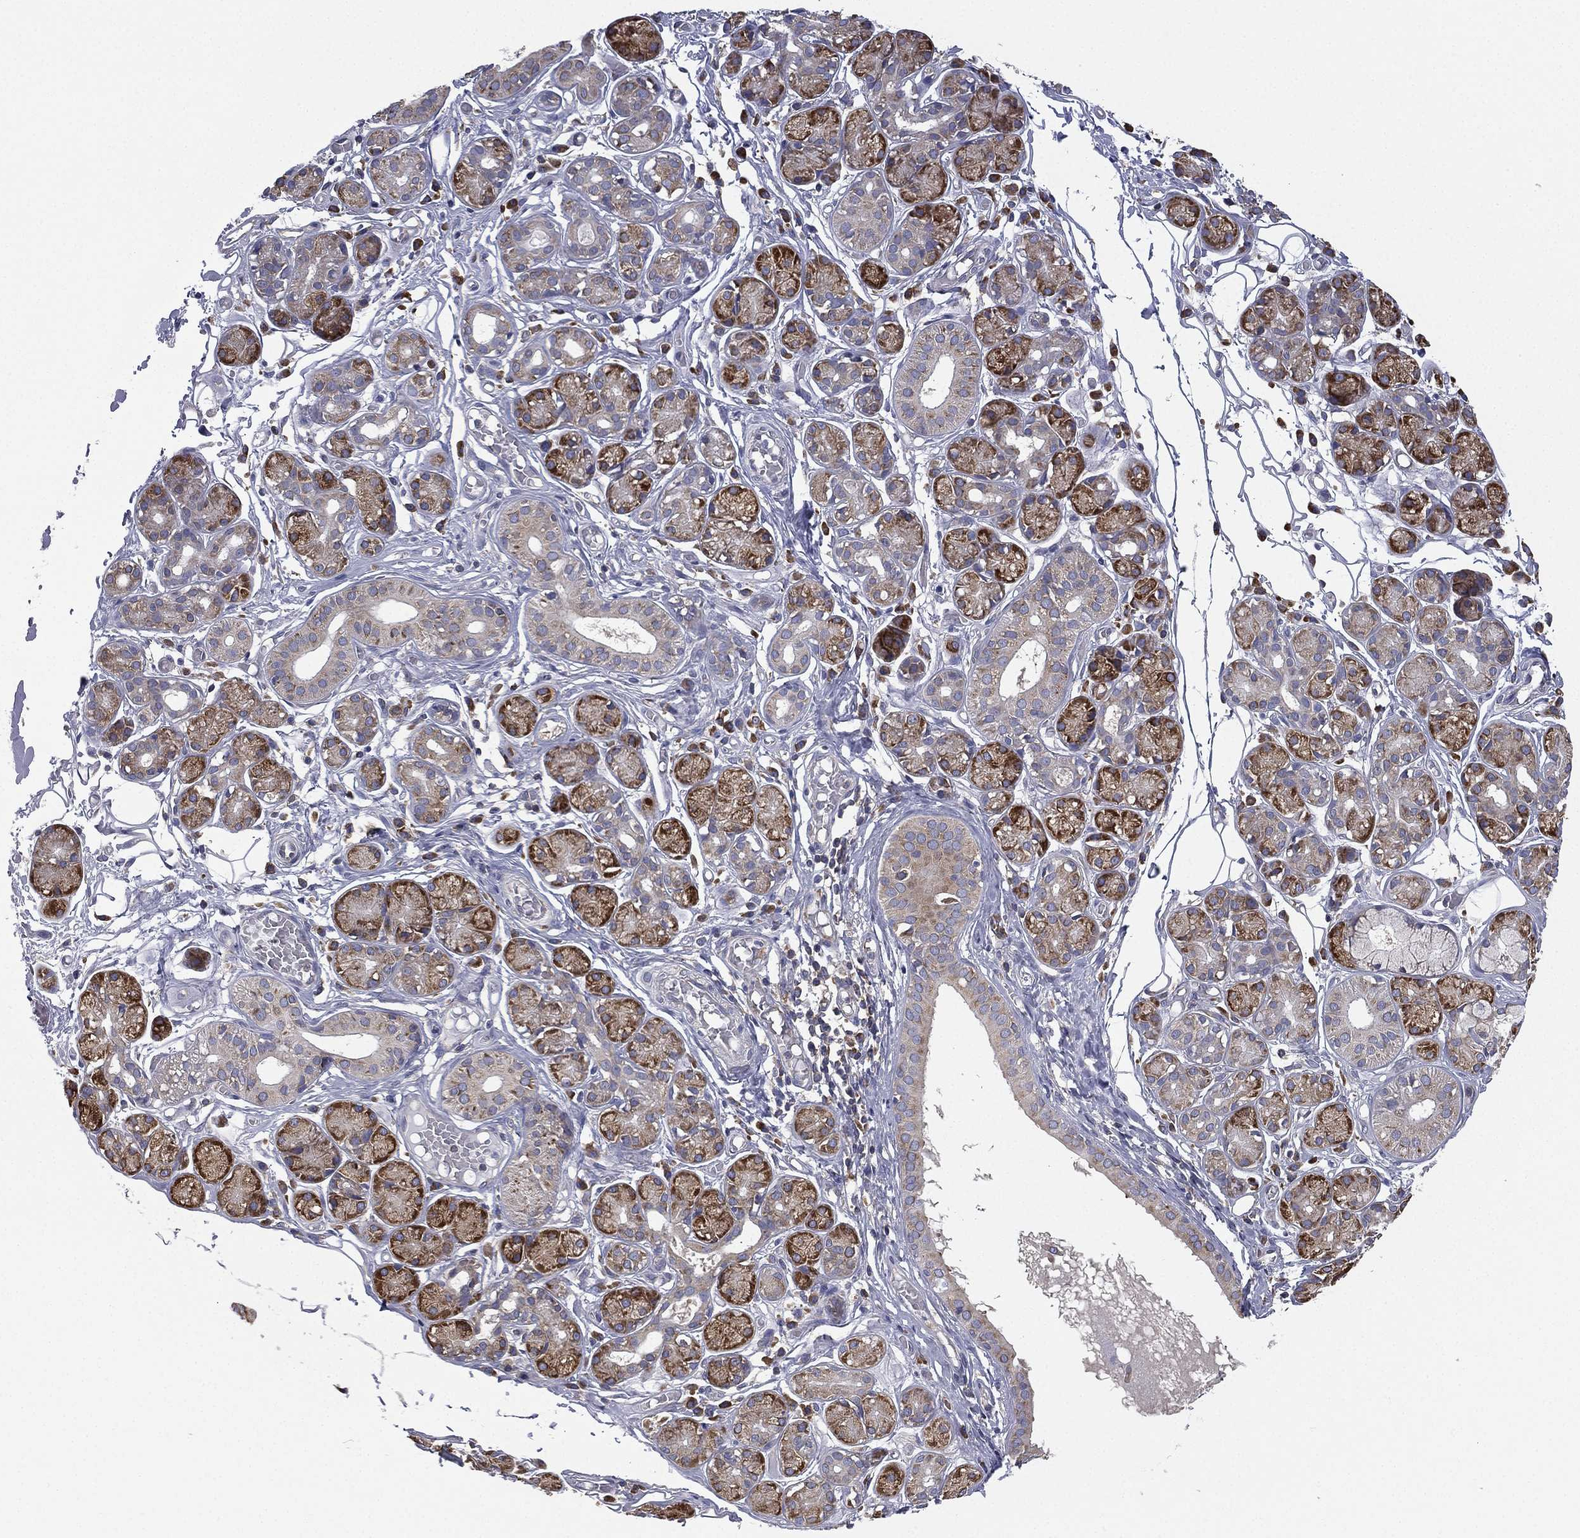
{"staining": {"intensity": "strong", "quantity": ">75%", "location": "cytoplasmic/membranous"}, "tissue": "salivary gland", "cell_type": "Glandular cells", "image_type": "normal", "snomed": [{"axis": "morphology", "description": "Normal tissue, NOS"}, {"axis": "topography", "description": "Salivary gland"}, {"axis": "topography", "description": "Peripheral nerve tissue"}], "caption": "Human salivary gland stained with a brown dye reveals strong cytoplasmic/membranous positive staining in approximately >75% of glandular cells.", "gene": "FARSA", "patient": {"sex": "male", "age": 71}}